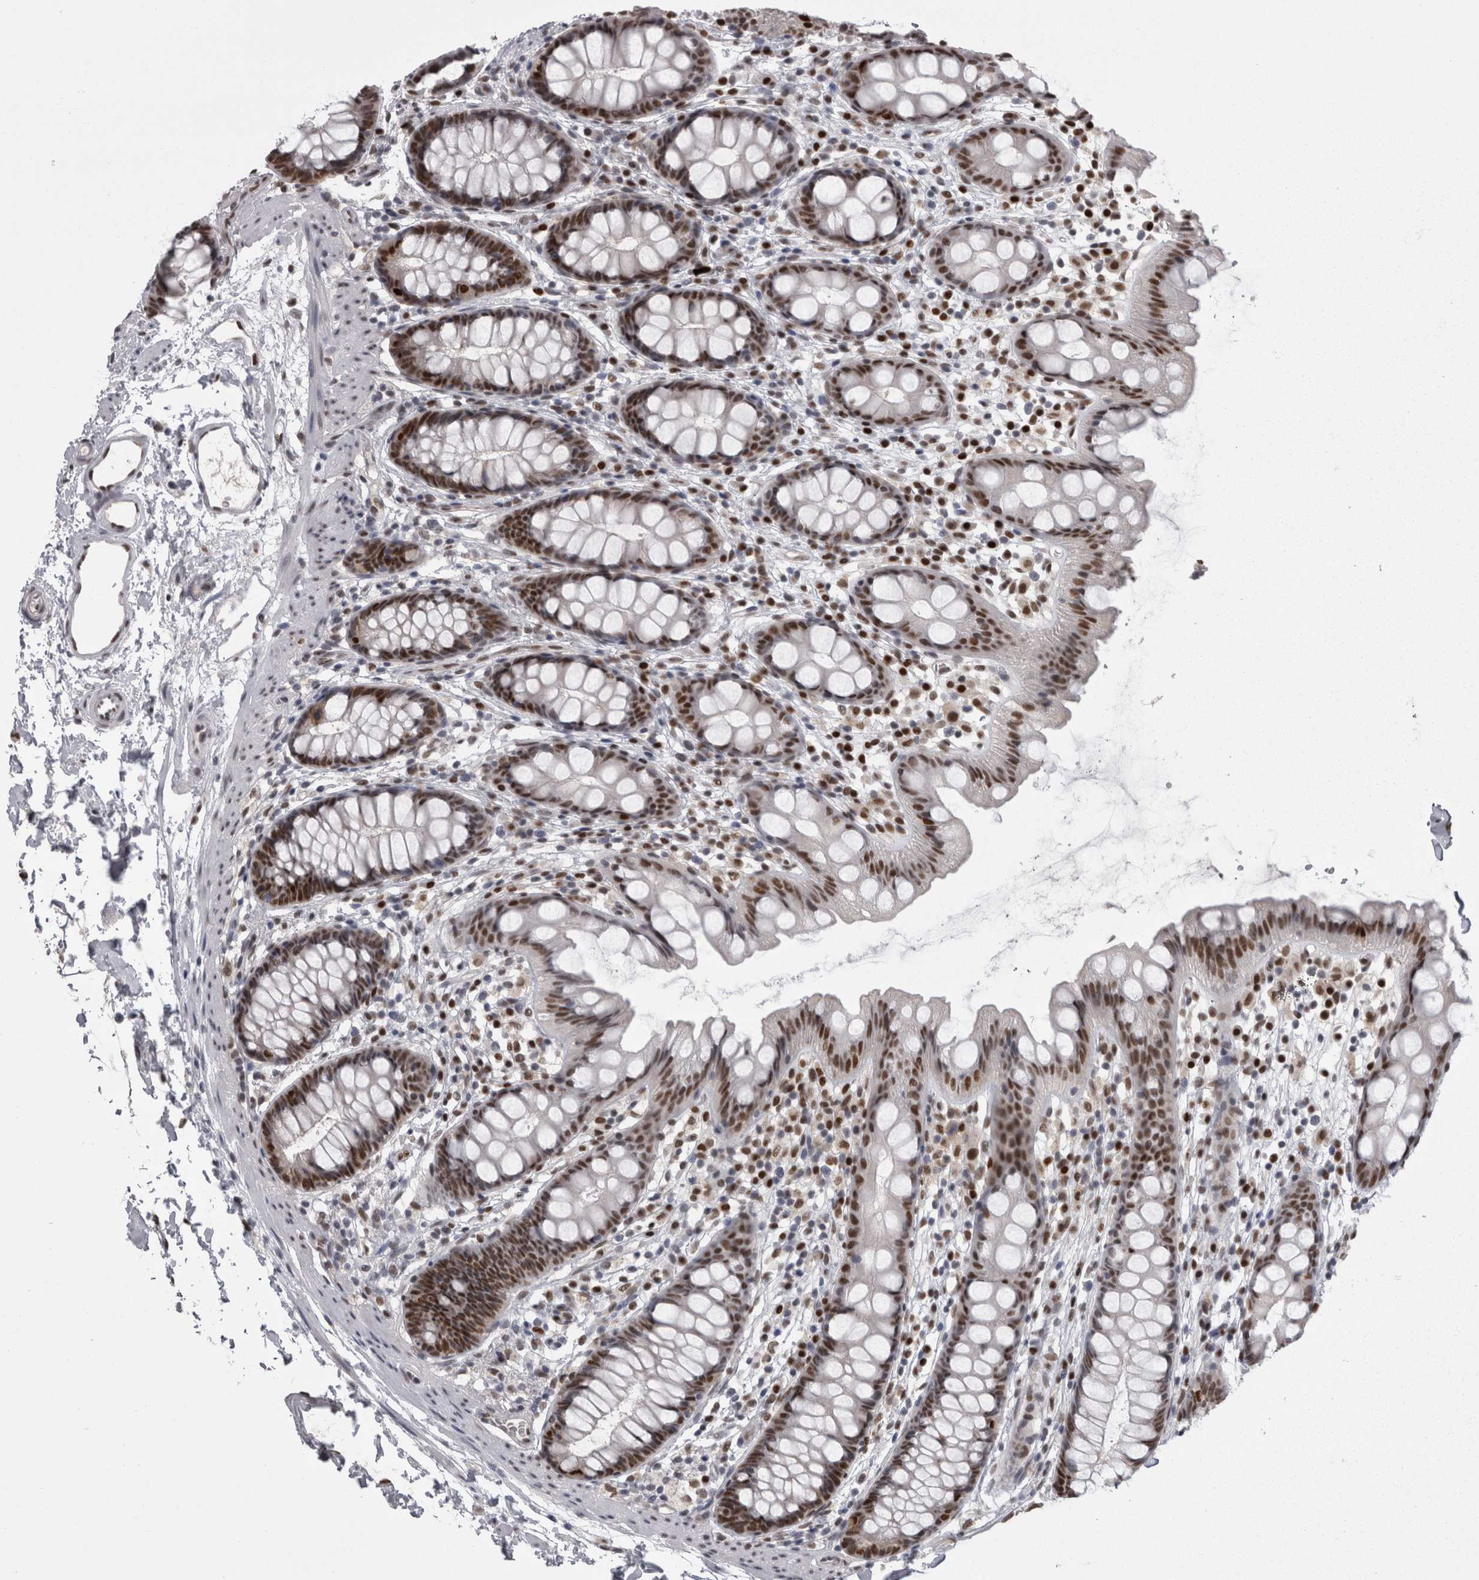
{"staining": {"intensity": "strong", "quantity": ">75%", "location": "nuclear"}, "tissue": "rectum", "cell_type": "Glandular cells", "image_type": "normal", "snomed": [{"axis": "morphology", "description": "Normal tissue, NOS"}, {"axis": "topography", "description": "Rectum"}], "caption": "A micrograph showing strong nuclear staining in about >75% of glandular cells in normal rectum, as visualized by brown immunohistochemical staining.", "gene": "C1orf54", "patient": {"sex": "female", "age": 65}}